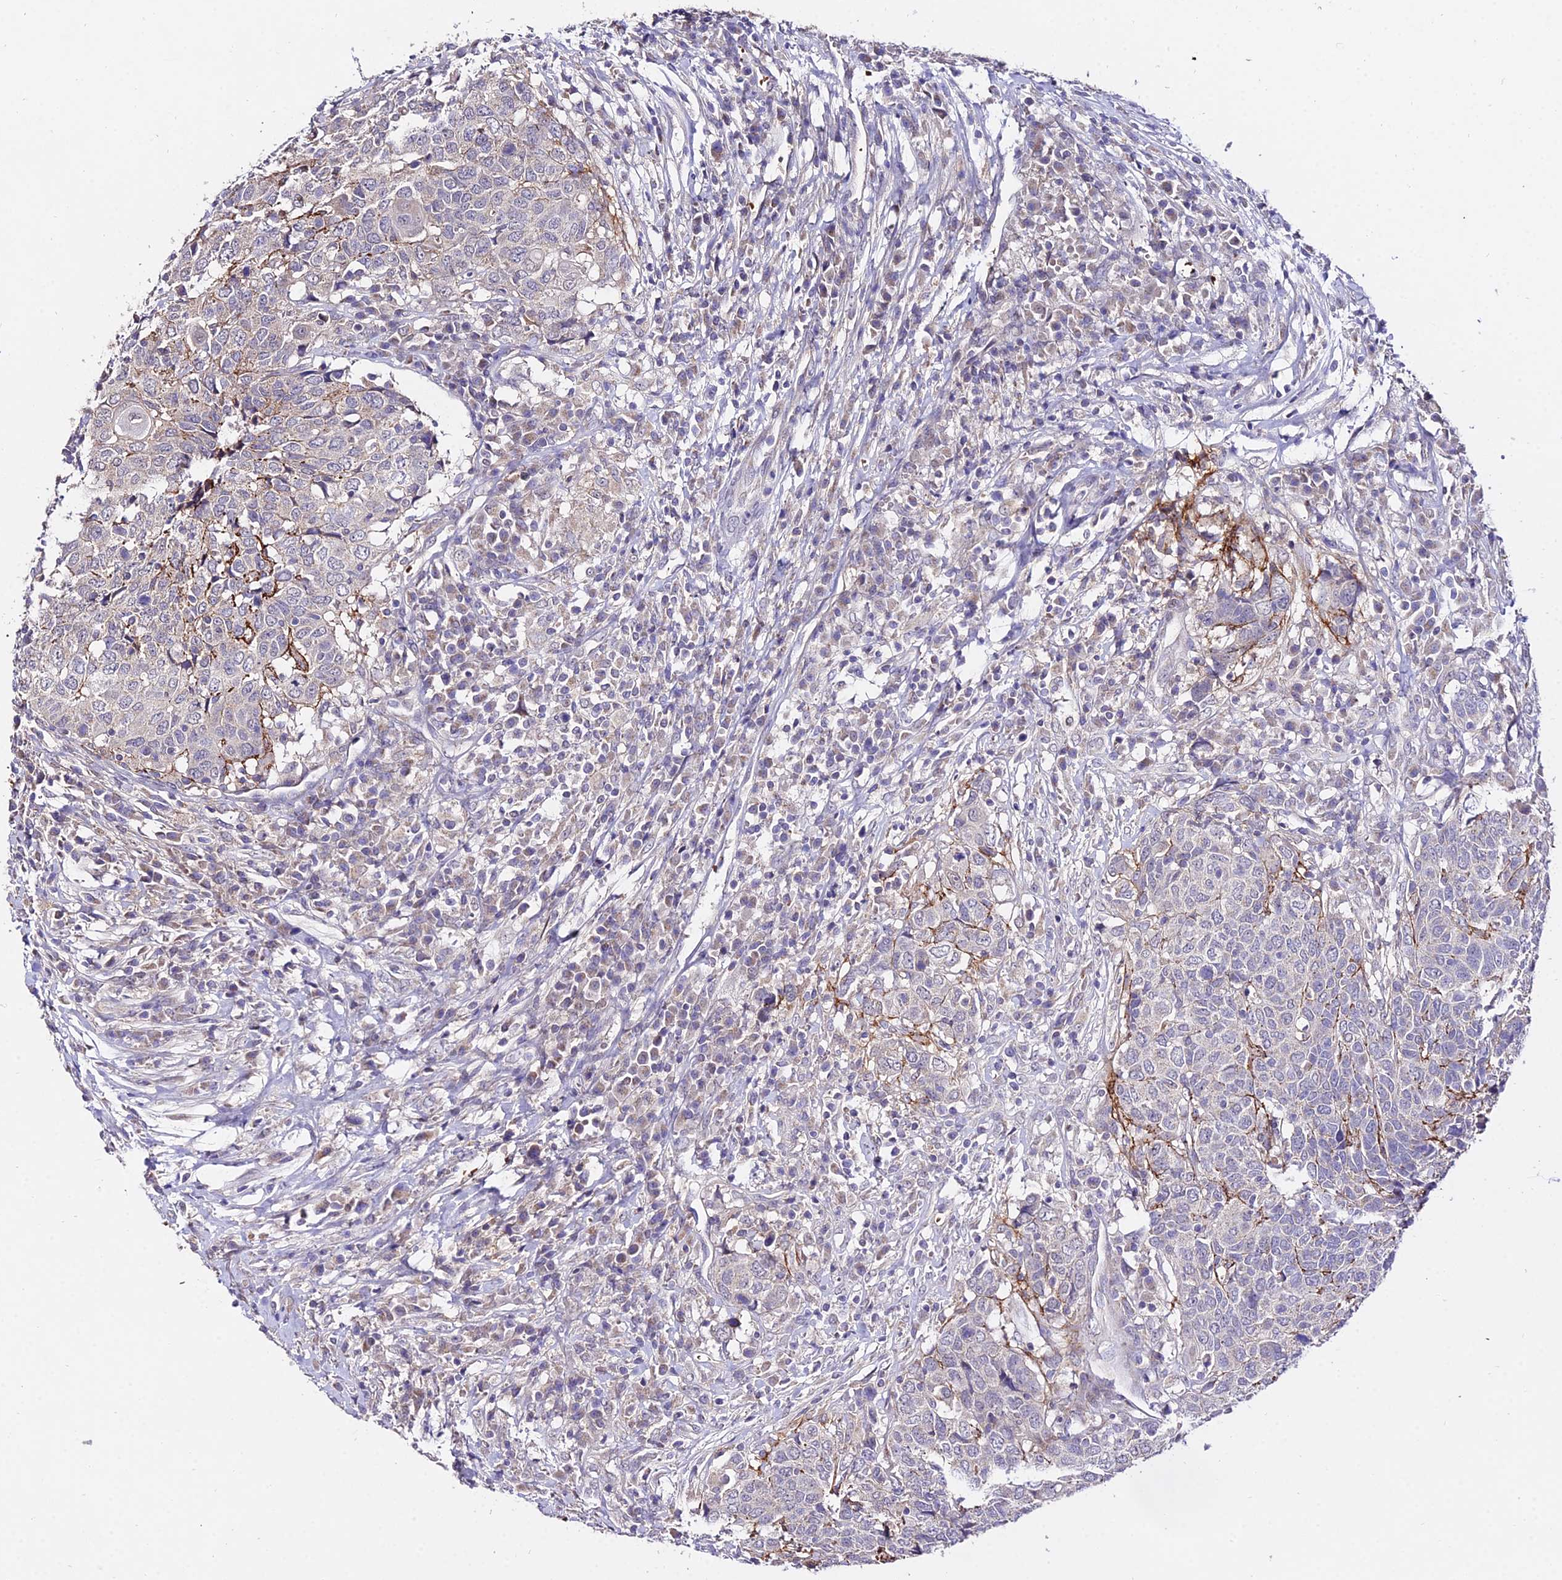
{"staining": {"intensity": "negative", "quantity": "none", "location": "none"}, "tissue": "head and neck cancer", "cell_type": "Tumor cells", "image_type": "cancer", "snomed": [{"axis": "morphology", "description": "Squamous cell carcinoma, NOS"}, {"axis": "topography", "description": "Head-Neck"}], "caption": "This is an immunohistochemistry histopathology image of head and neck cancer (squamous cell carcinoma). There is no expression in tumor cells.", "gene": "WDR5B", "patient": {"sex": "male", "age": 66}}